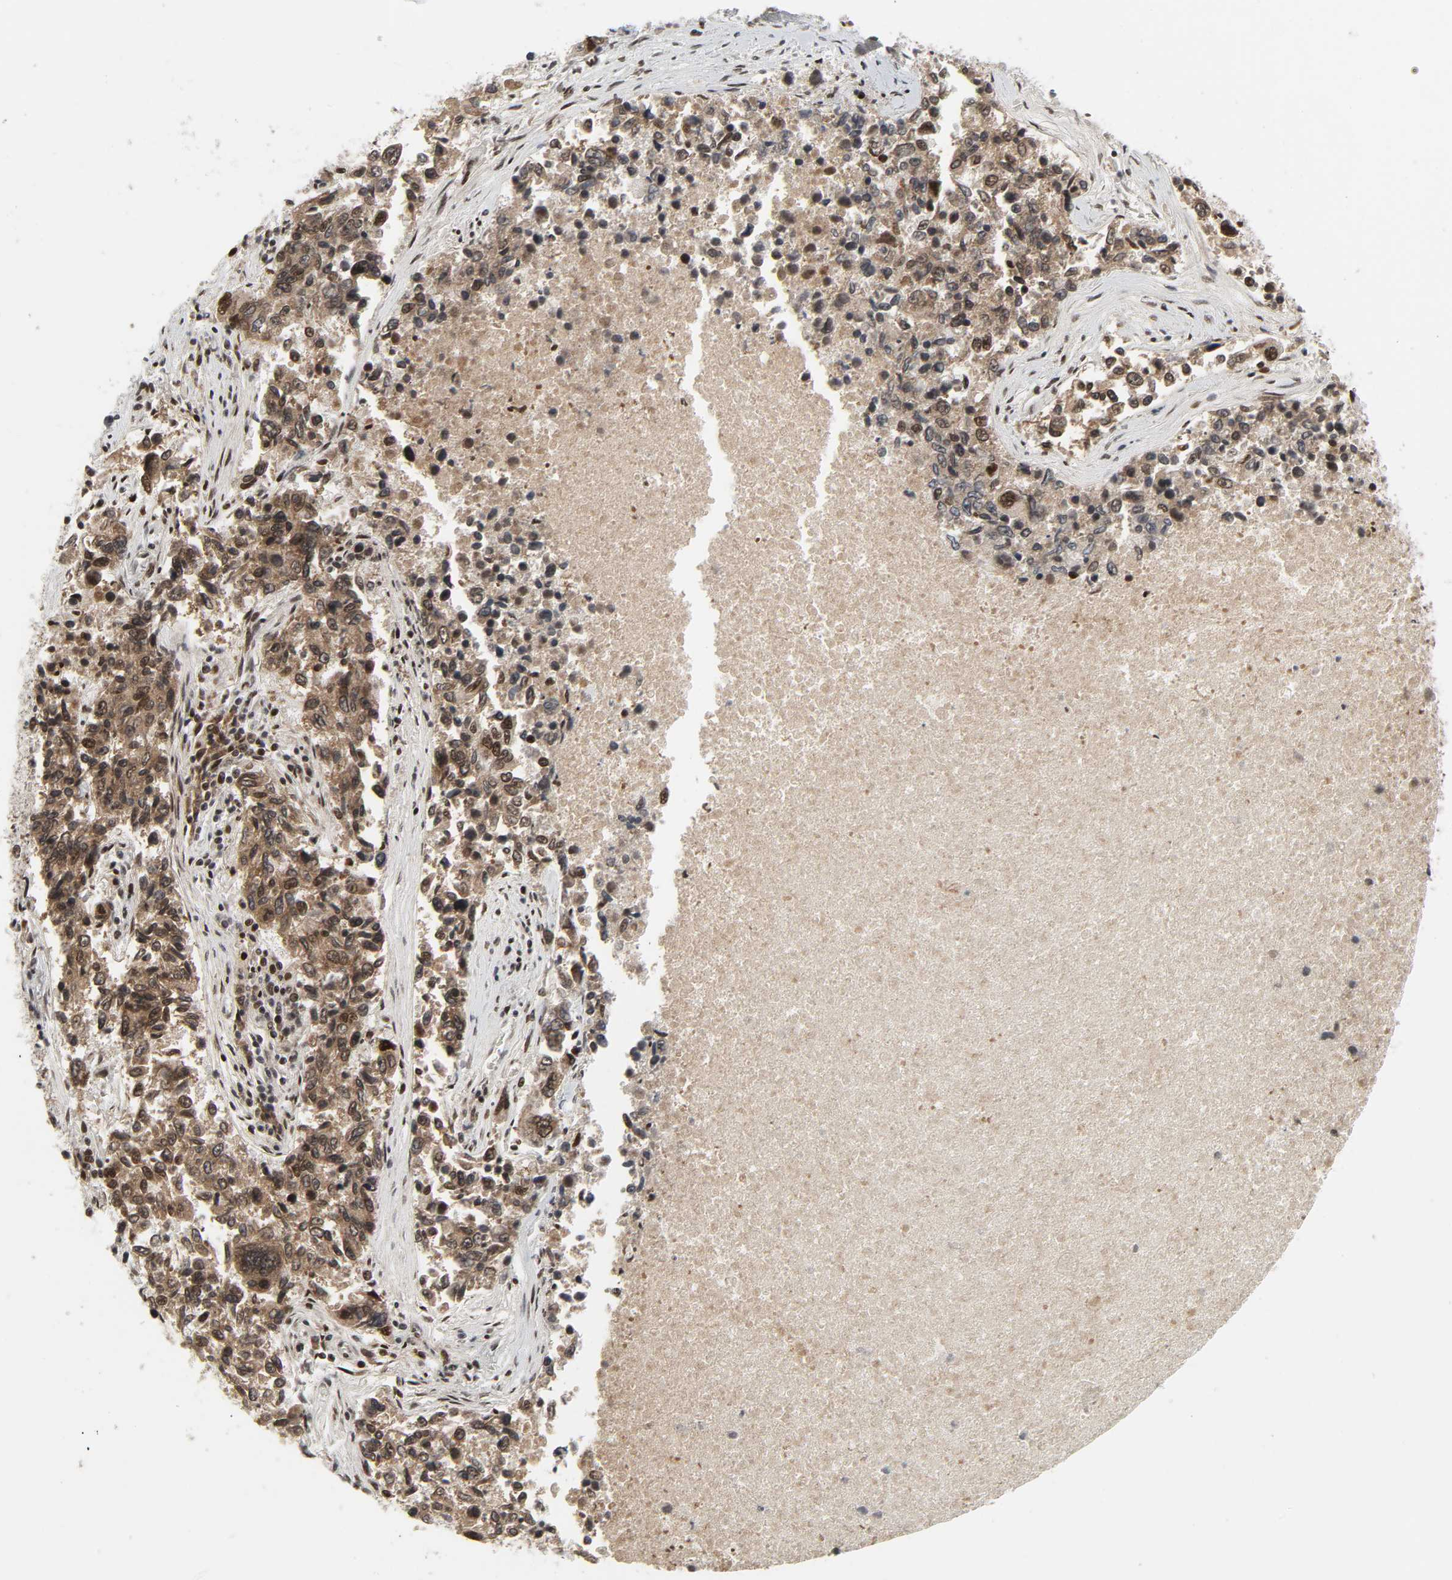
{"staining": {"intensity": "strong", "quantity": ">75%", "location": "cytoplasmic/membranous,nuclear"}, "tissue": "lung cancer", "cell_type": "Tumor cells", "image_type": "cancer", "snomed": [{"axis": "morphology", "description": "Adenocarcinoma, NOS"}, {"axis": "topography", "description": "Lung"}], "caption": "Immunohistochemical staining of human lung cancer (adenocarcinoma) reveals high levels of strong cytoplasmic/membranous and nuclear protein positivity in about >75% of tumor cells.", "gene": "CDK7", "patient": {"sex": "male", "age": 84}}